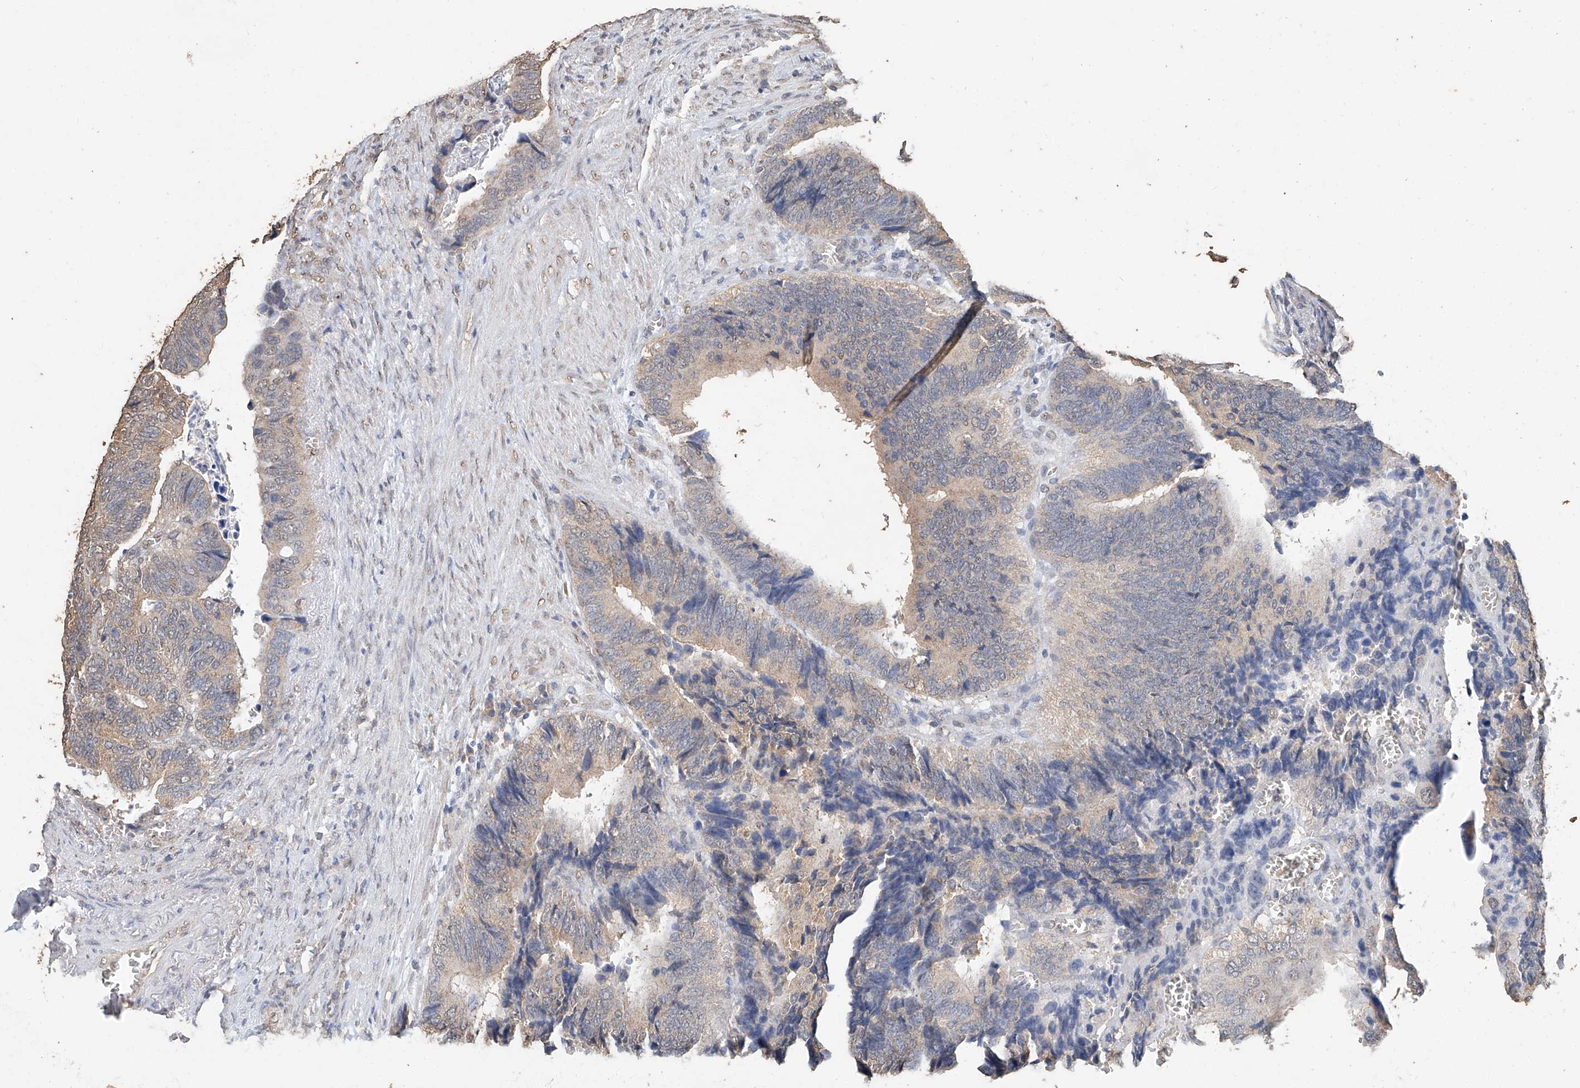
{"staining": {"intensity": "weak", "quantity": "25%-75%", "location": "cytoplasmic/membranous,nuclear"}, "tissue": "colorectal cancer", "cell_type": "Tumor cells", "image_type": "cancer", "snomed": [{"axis": "morphology", "description": "Adenocarcinoma, NOS"}, {"axis": "topography", "description": "Colon"}], "caption": "This is a photomicrograph of immunohistochemistry (IHC) staining of adenocarcinoma (colorectal), which shows weak staining in the cytoplasmic/membranous and nuclear of tumor cells.", "gene": "CERS4", "patient": {"sex": "male", "age": 72}}